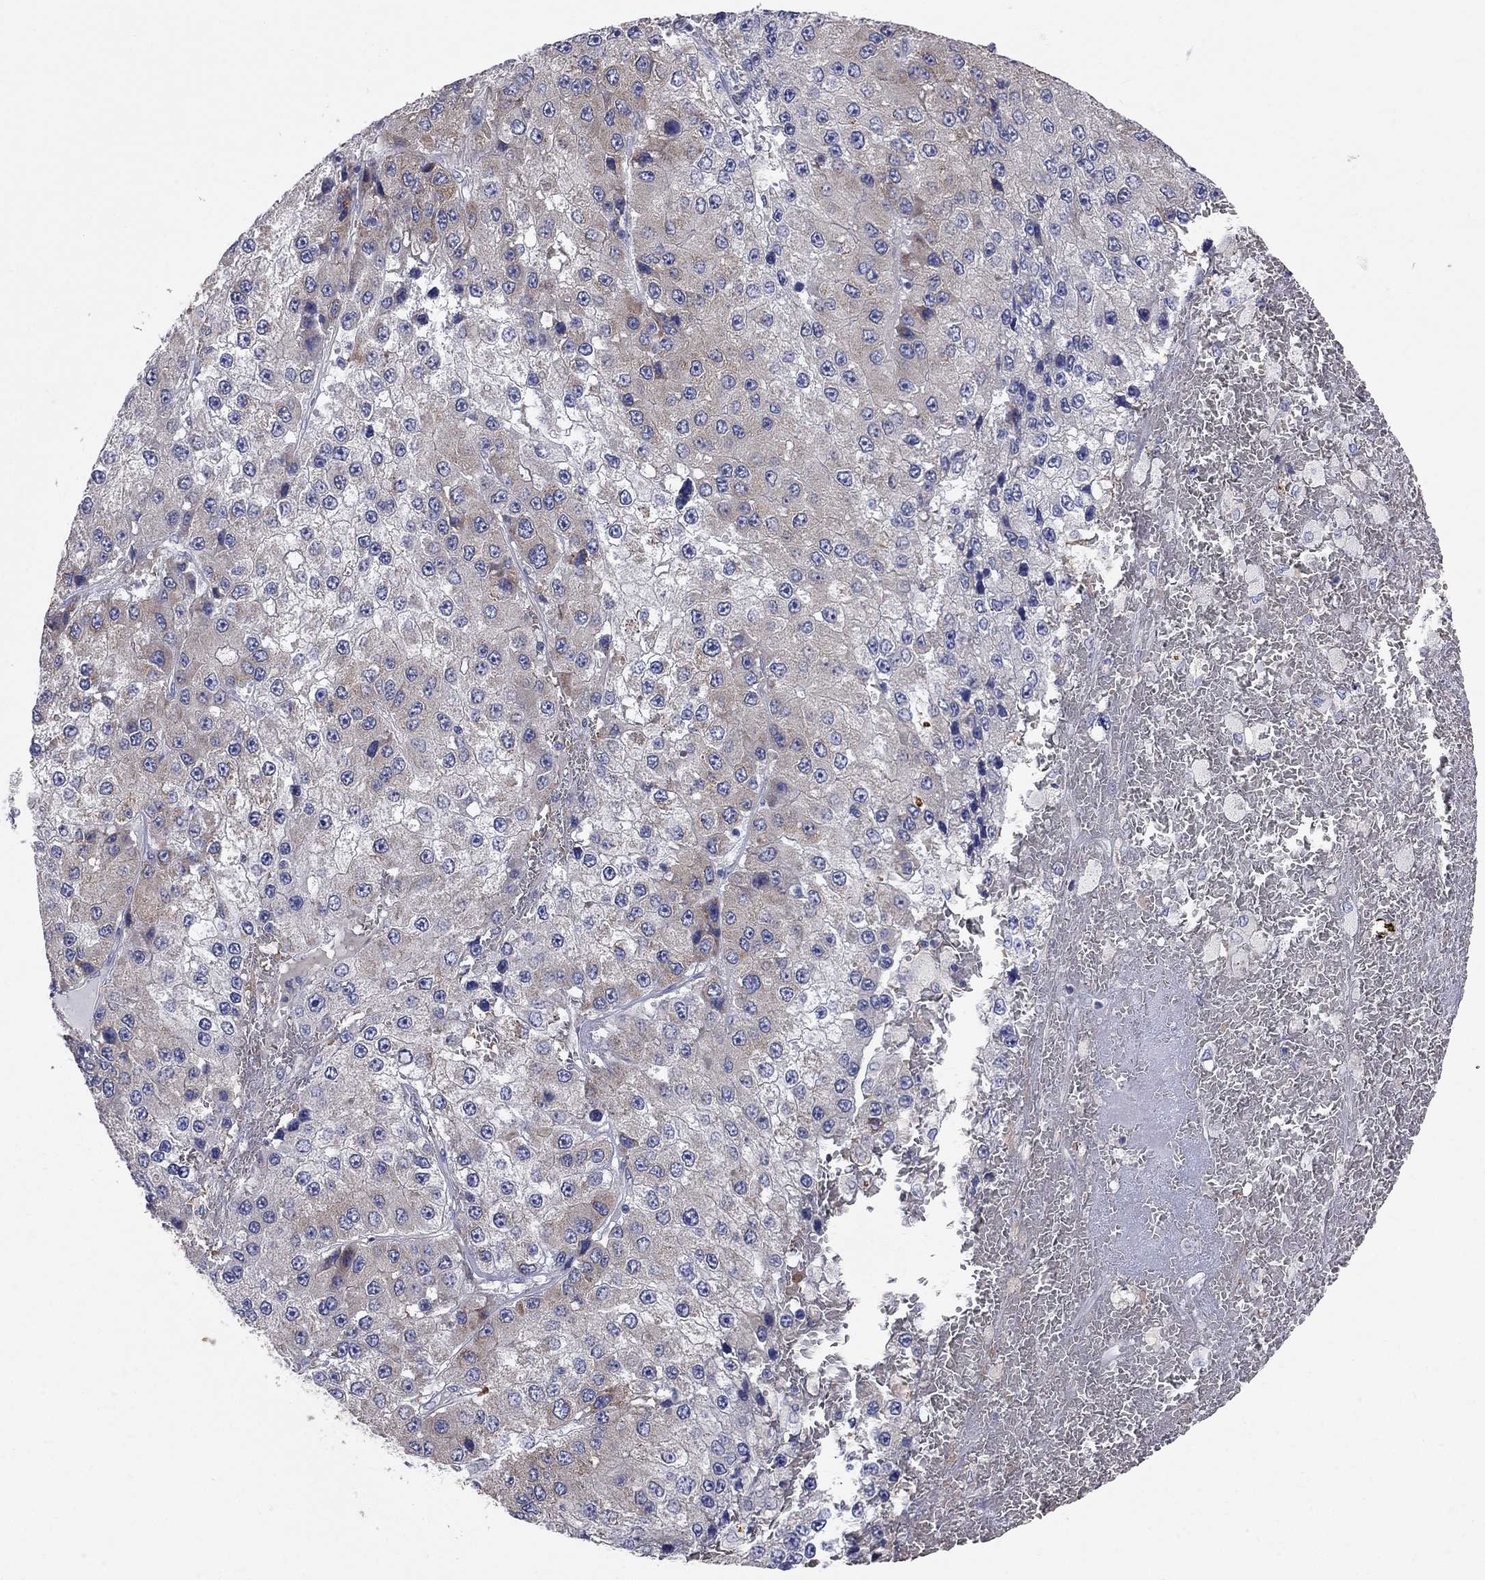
{"staining": {"intensity": "weak", "quantity": "<25%", "location": "cytoplasmic/membranous"}, "tissue": "liver cancer", "cell_type": "Tumor cells", "image_type": "cancer", "snomed": [{"axis": "morphology", "description": "Carcinoma, Hepatocellular, NOS"}, {"axis": "topography", "description": "Liver"}], "caption": "Tumor cells are negative for brown protein staining in liver hepatocellular carcinoma.", "gene": "CASTOR1", "patient": {"sex": "female", "age": 73}}